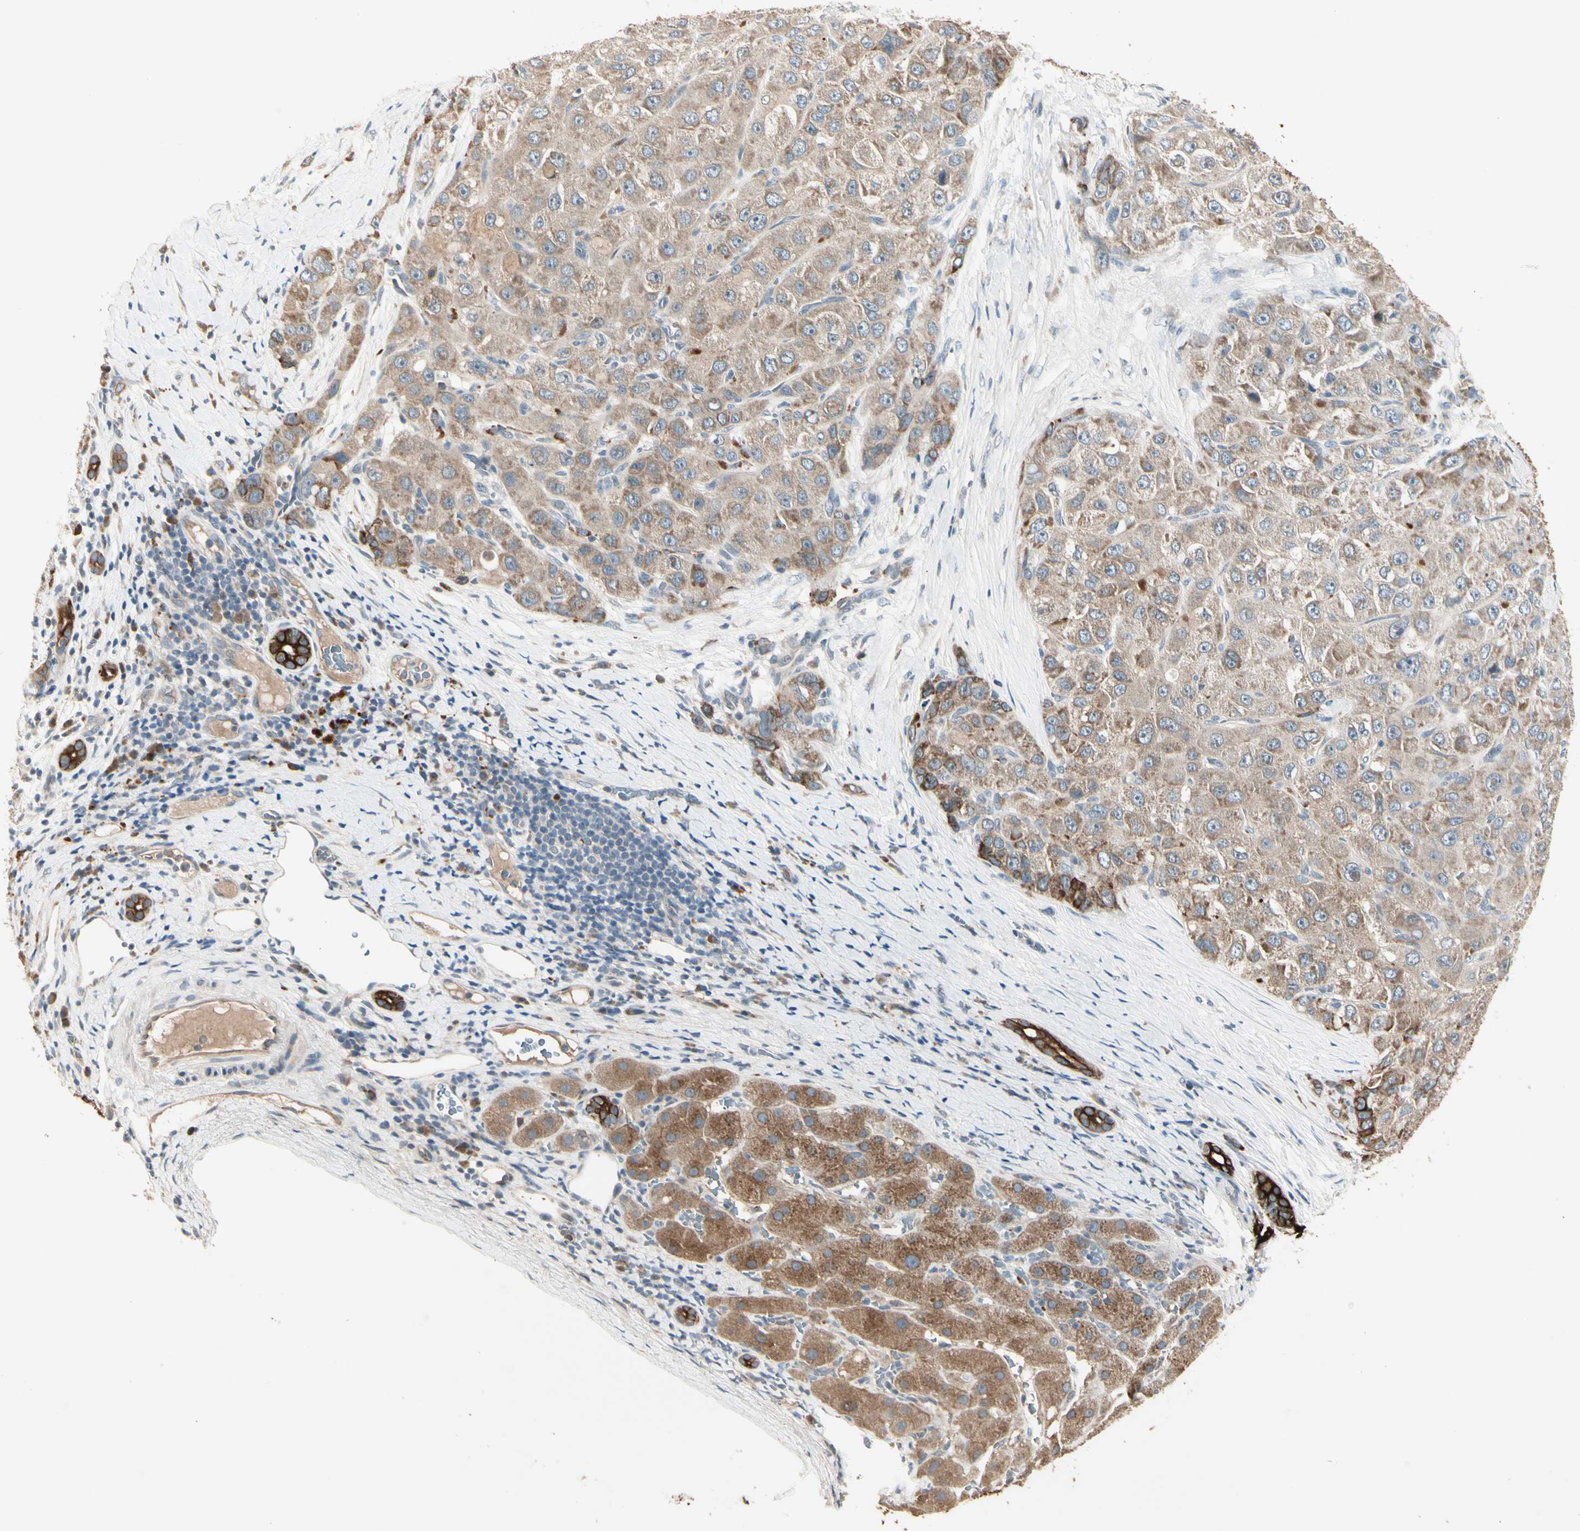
{"staining": {"intensity": "moderate", "quantity": ">75%", "location": "cytoplasmic/membranous"}, "tissue": "liver cancer", "cell_type": "Tumor cells", "image_type": "cancer", "snomed": [{"axis": "morphology", "description": "Carcinoma, Hepatocellular, NOS"}, {"axis": "topography", "description": "Liver"}], "caption": "A medium amount of moderate cytoplasmic/membranous expression is identified in about >75% of tumor cells in liver cancer tissue.", "gene": "SKIL", "patient": {"sex": "male", "age": 80}}